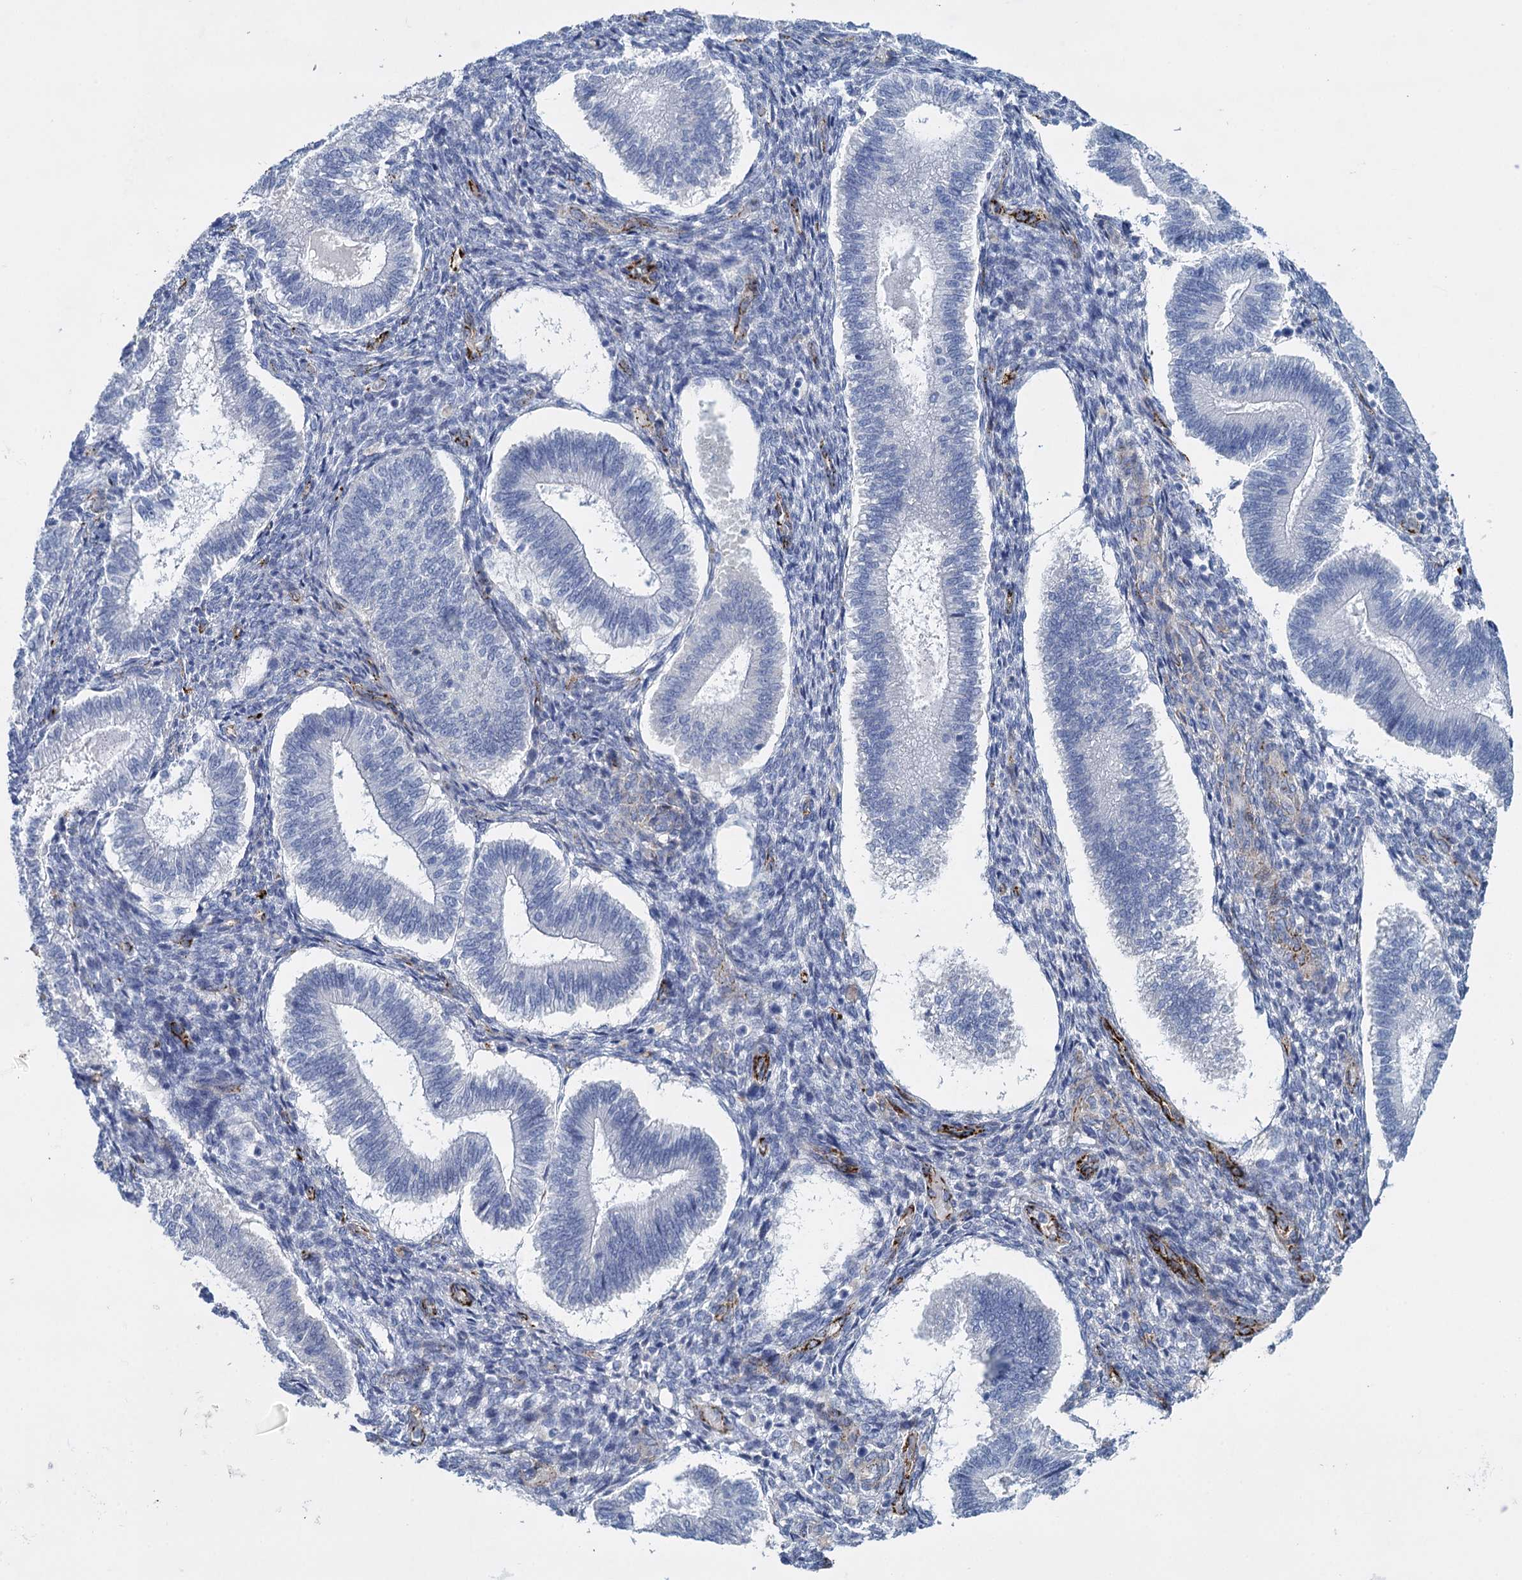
{"staining": {"intensity": "strong", "quantity": "<25%", "location": "cytoplasmic/membranous"}, "tissue": "endometrium", "cell_type": "Cells in endometrial stroma", "image_type": "normal", "snomed": [{"axis": "morphology", "description": "Normal tissue, NOS"}, {"axis": "topography", "description": "Endometrium"}], "caption": "Unremarkable endometrium demonstrates strong cytoplasmic/membranous expression in approximately <25% of cells in endometrial stroma (Brightfield microscopy of DAB IHC at high magnification)..", "gene": "SNCG", "patient": {"sex": "female", "age": 25}}